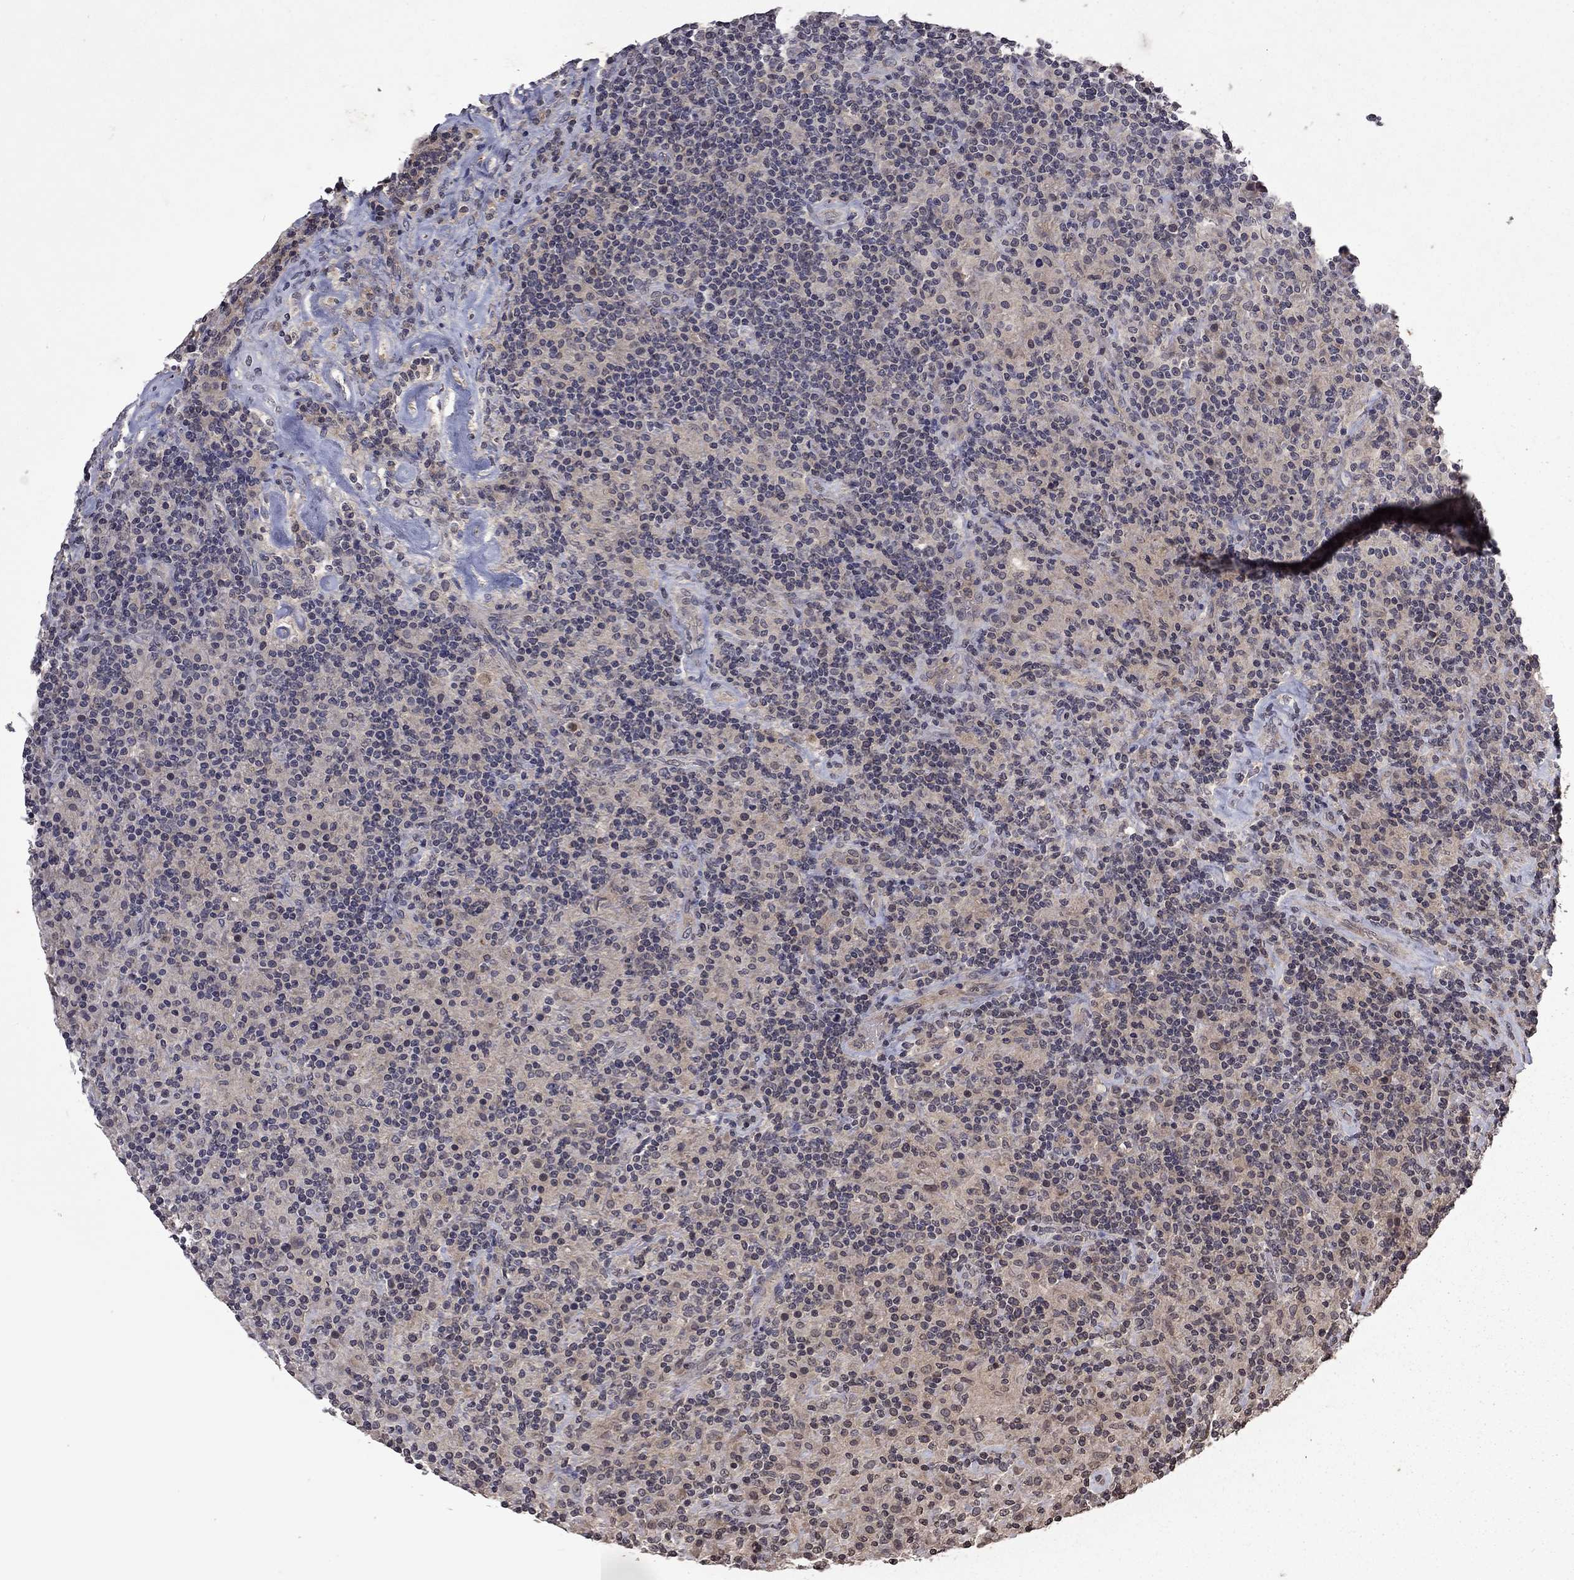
{"staining": {"intensity": "negative", "quantity": "none", "location": "none"}, "tissue": "lymphoma", "cell_type": "Tumor cells", "image_type": "cancer", "snomed": [{"axis": "morphology", "description": "Hodgkin's disease, NOS"}, {"axis": "topography", "description": "Lymph node"}], "caption": "Human Hodgkin's disease stained for a protein using immunohistochemistry (IHC) displays no positivity in tumor cells.", "gene": "NLGN1", "patient": {"sex": "male", "age": 70}}